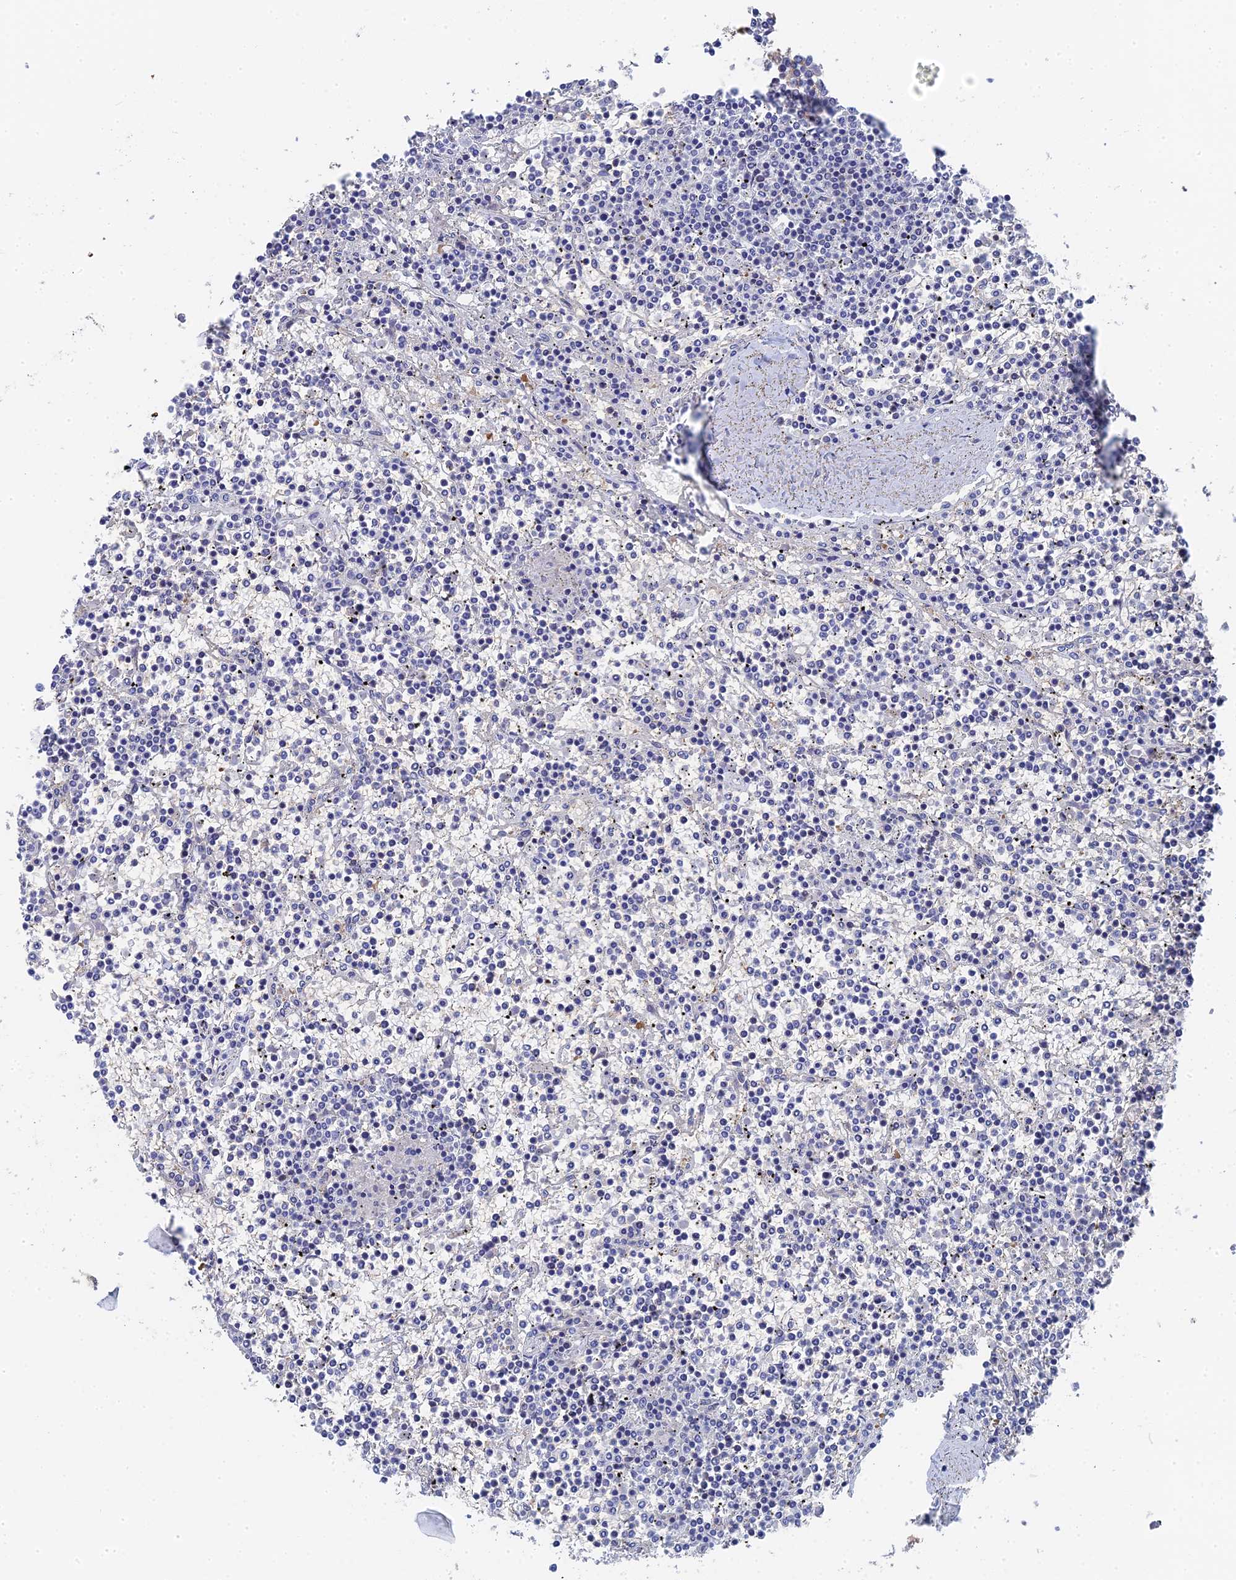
{"staining": {"intensity": "negative", "quantity": "none", "location": "none"}, "tissue": "lymphoma", "cell_type": "Tumor cells", "image_type": "cancer", "snomed": [{"axis": "morphology", "description": "Malignant lymphoma, non-Hodgkin's type, Low grade"}, {"axis": "topography", "description": "Spleen"}], "caption": "Lymphoma stained for a protein using IHC demonstrates no positivity tumor cells.", "gene": "MTHFSD", "patient": {"sex": "female", "age": 19}}